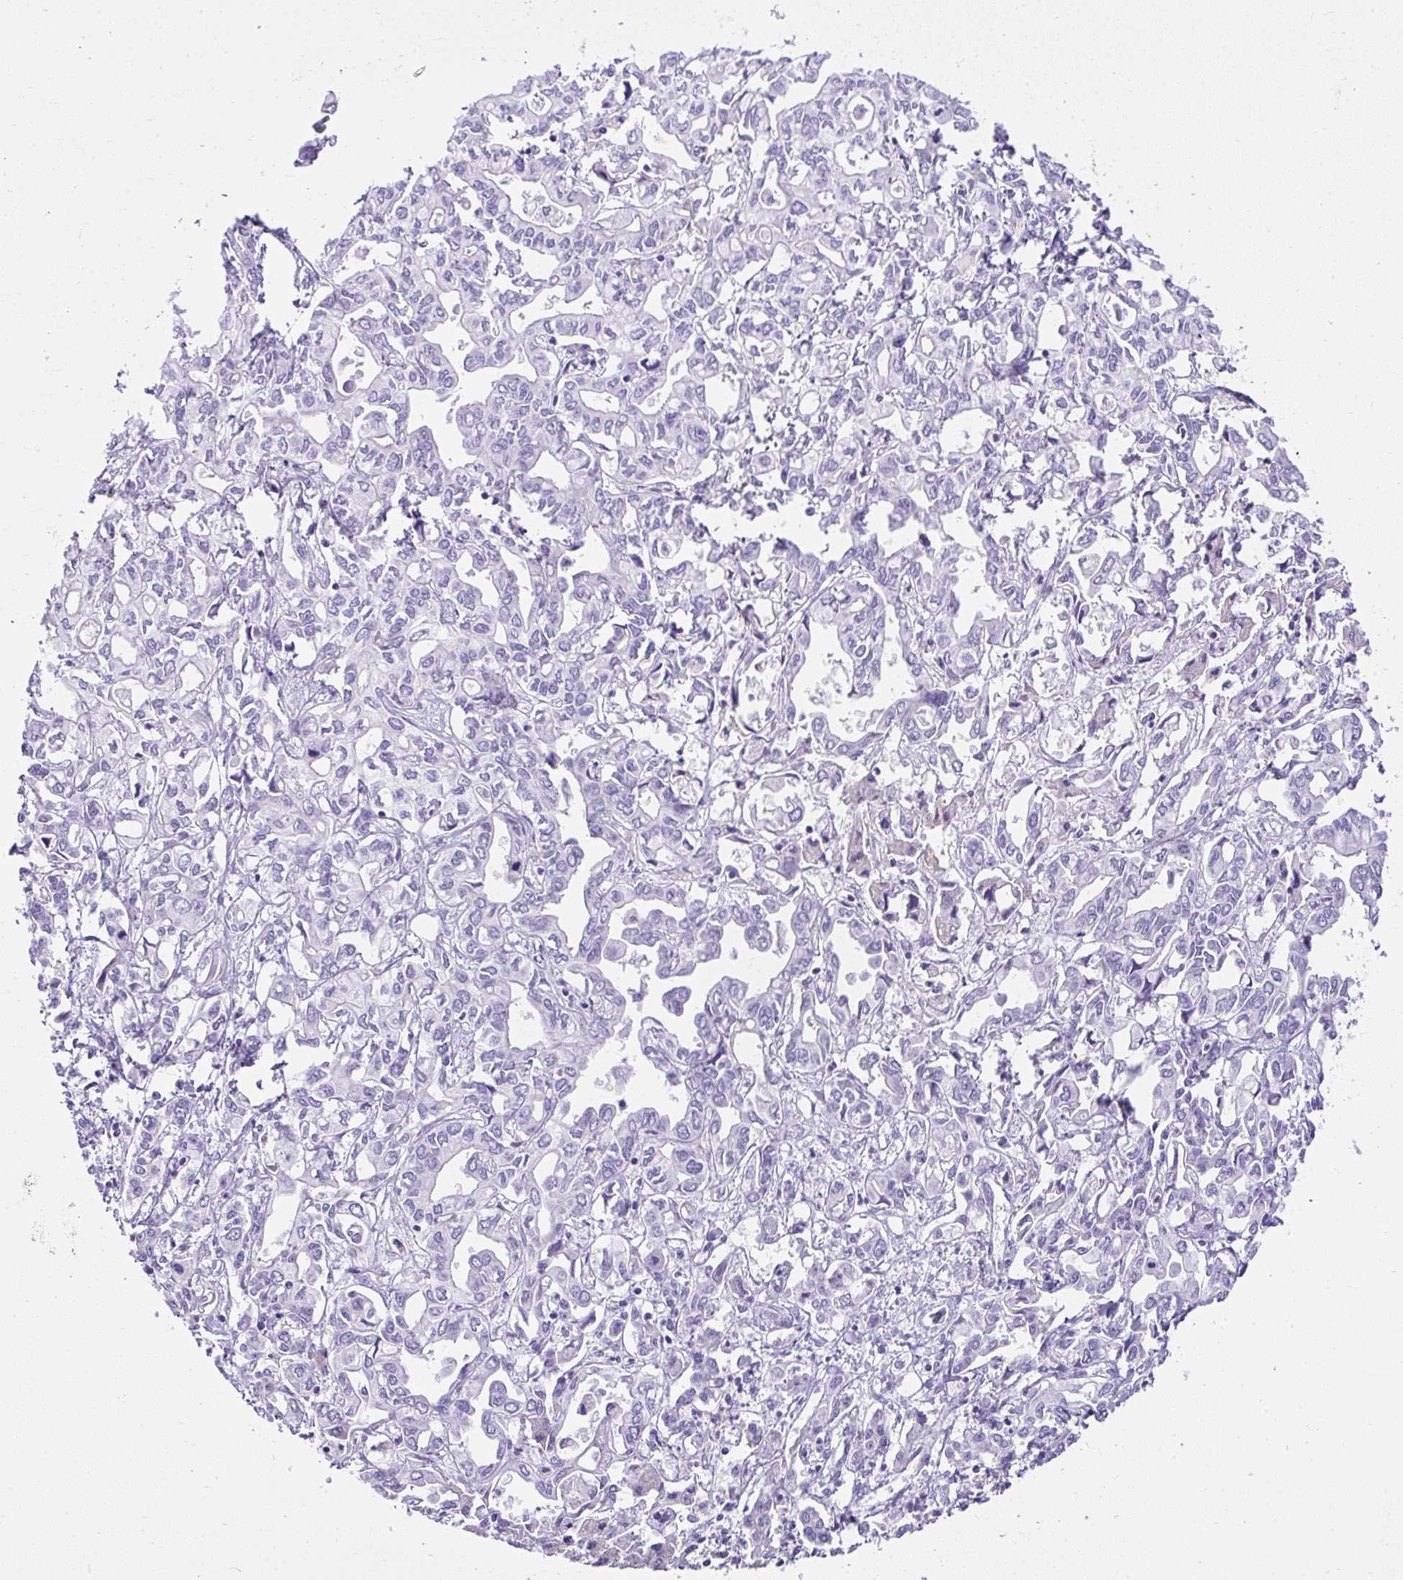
{"staining": {"intensity": "negative", "quantity": "none", "location": "none"}, "tissue": "liver cancer", "cell_type": "Tumor cells", "image_type": "cancer", "snomed": [{"axis": "morphology", "description": "Cholangiocarcinoma"}, {"axis": "topography", "description": "Liver"}], "caption": "High magnification brightfield microscopy of cholangiocarcinoma (liver) stained with DAB (3,3'-diaminobenzidine) (brown) and counterstained with hematoxylin (blue): tumor cells show no significant expression. (DAB (3,3'-diaminobenzidine) immunohistochemistry visualized using brightfield microscopy, high magnification).", "gene": "RNF183", "patient": {"sex": "female", "age": 64}}